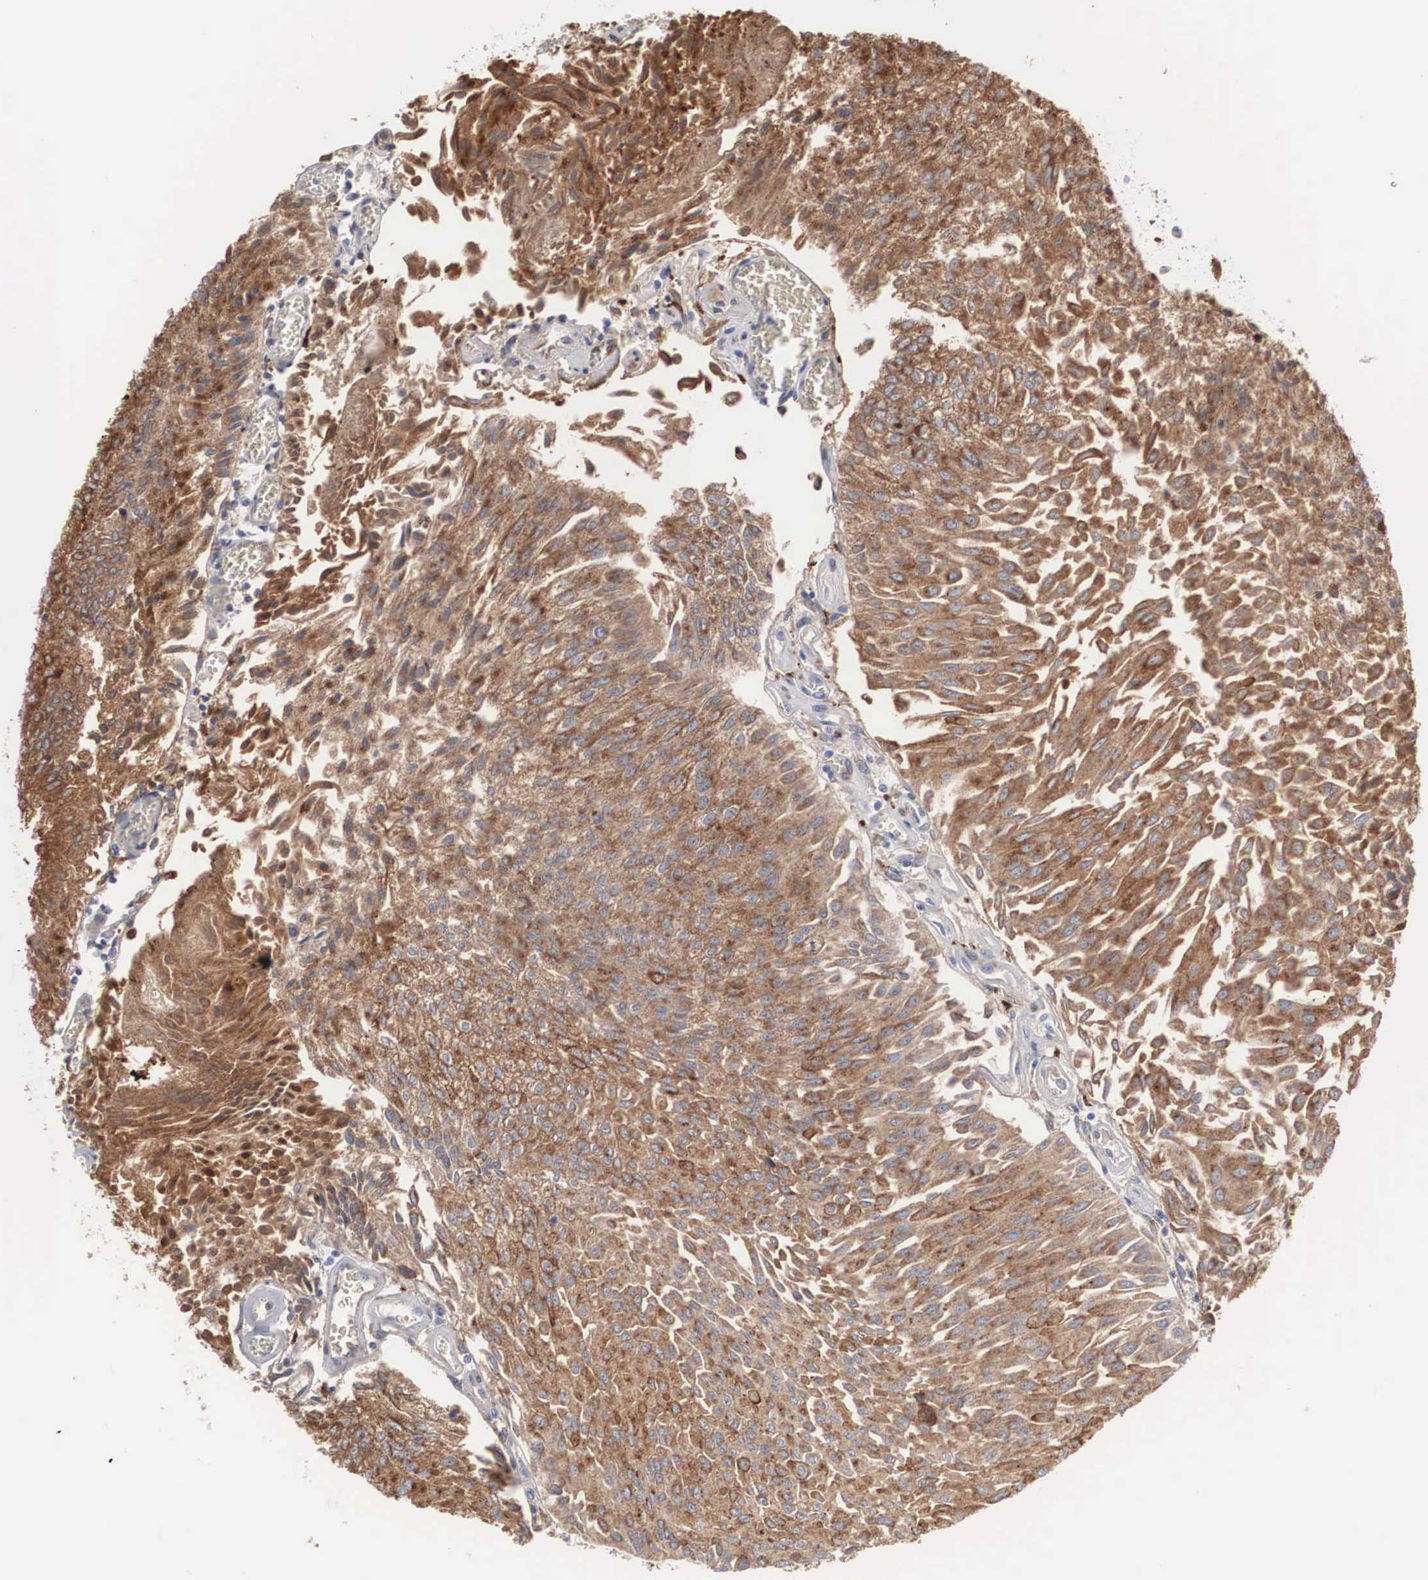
{"staining": {"intensity": "moderate", "quantity": ">75%", "location": "cytoplasmic/membranous"}, "tissue": "urothelial cancer", "cell_type": "Tumor cells", "image_type": "cancer", "snomed": [{"axis": "morphology", "description": "Urothelial carcinoma, Low grade"}, {"axis": "topography", "description": "Urinary bladder"}], "caption": "Moderate cytoplasmic/membranous protein positivity is seen in approximately >75% of tumor cells in urothelial cancer.", "gene": "LGALS3BP", "patient": {"sex": "male", "age": 86}}